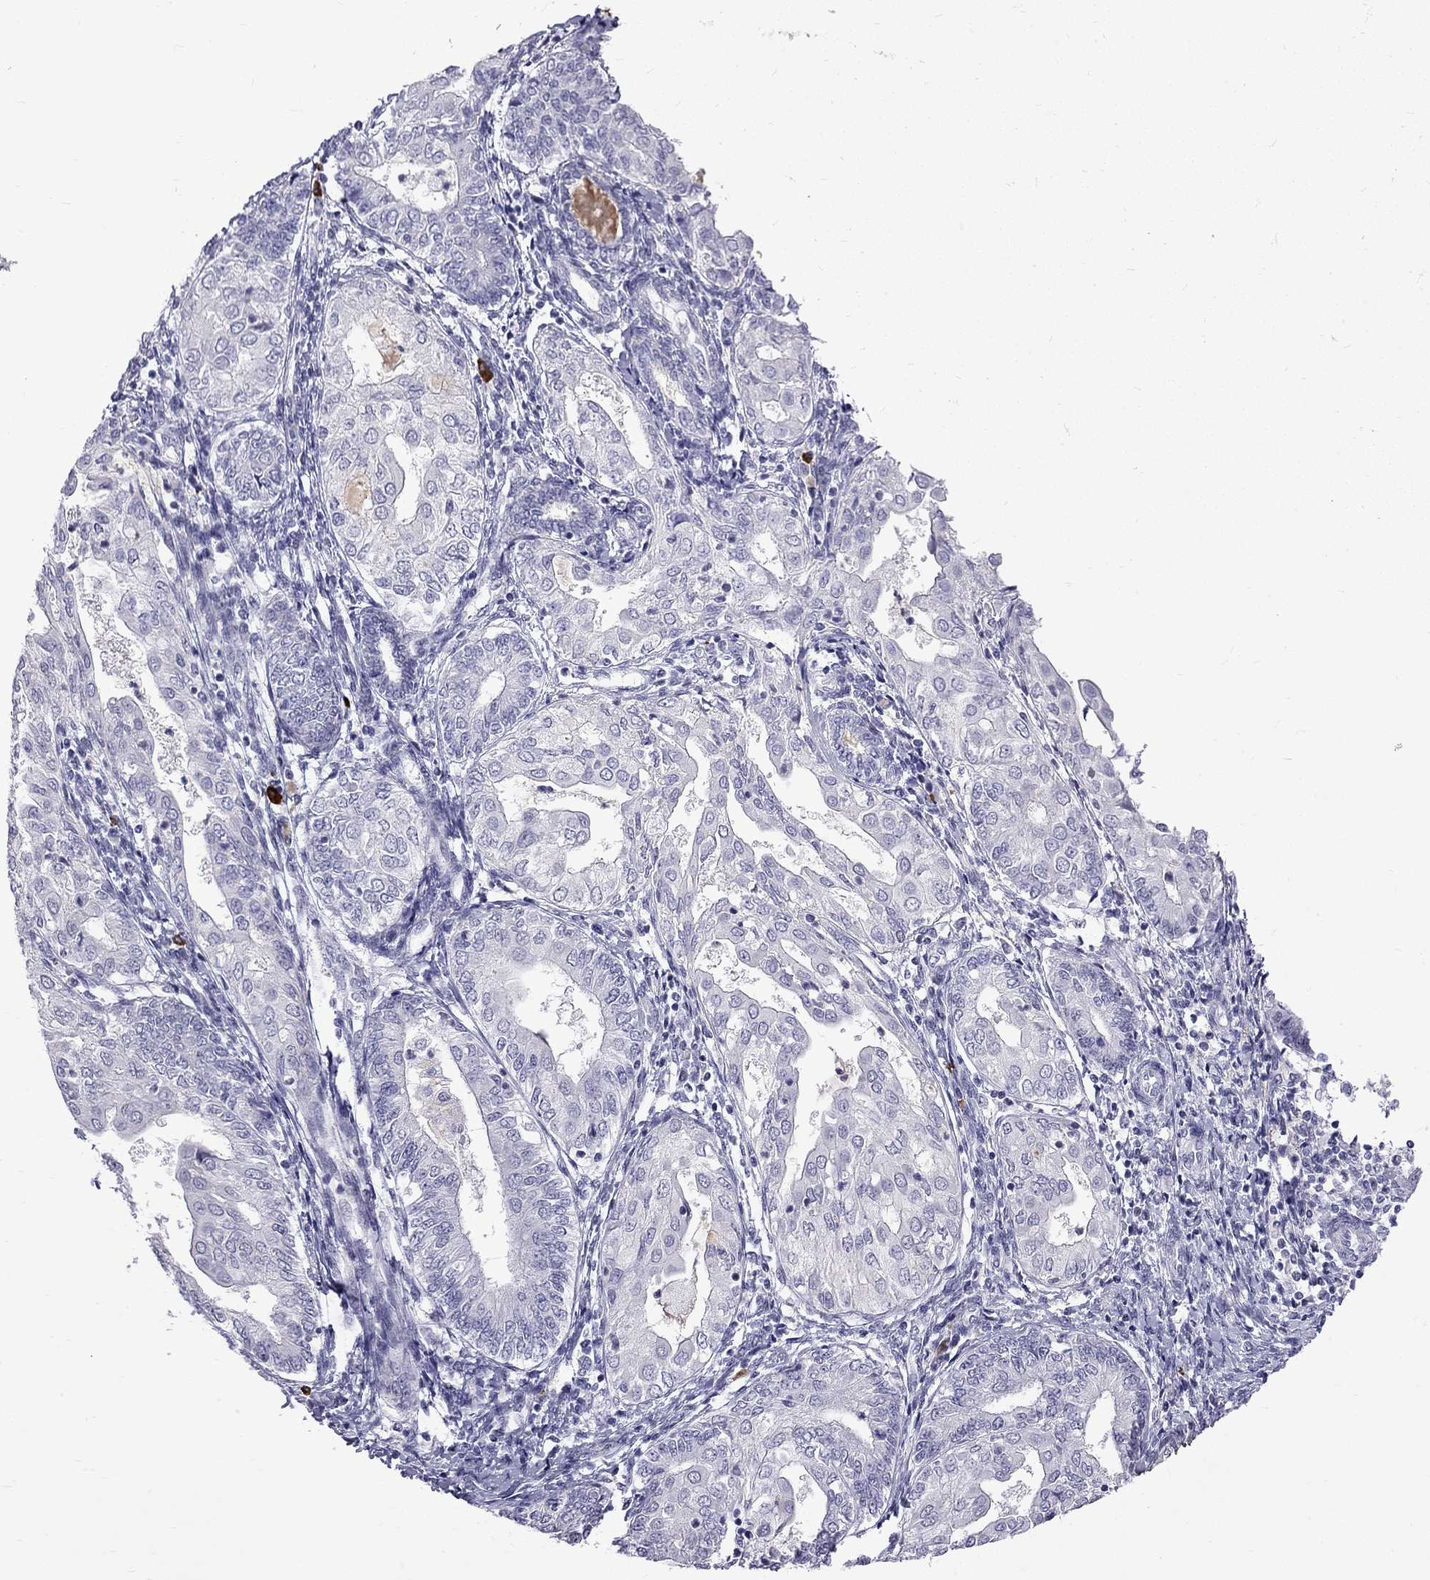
{"staining": {"intensity": "negative", "quantity": "none", "location": "none"}, "tissue": "endometrial cancer", "cell_type": "Tumor cells", "image_type": "cancer", "snomed": [{"axis": "morphology", "description": "Adenocarcinoma, NOS"}, {"axis": "topography", "description": "Endometrium"}], "caption": "Tumor cells show no significant expression in endometrial adenocarcinoma.", "gene": "RTL9", "patient": {"sex": "female", "age": 68}}